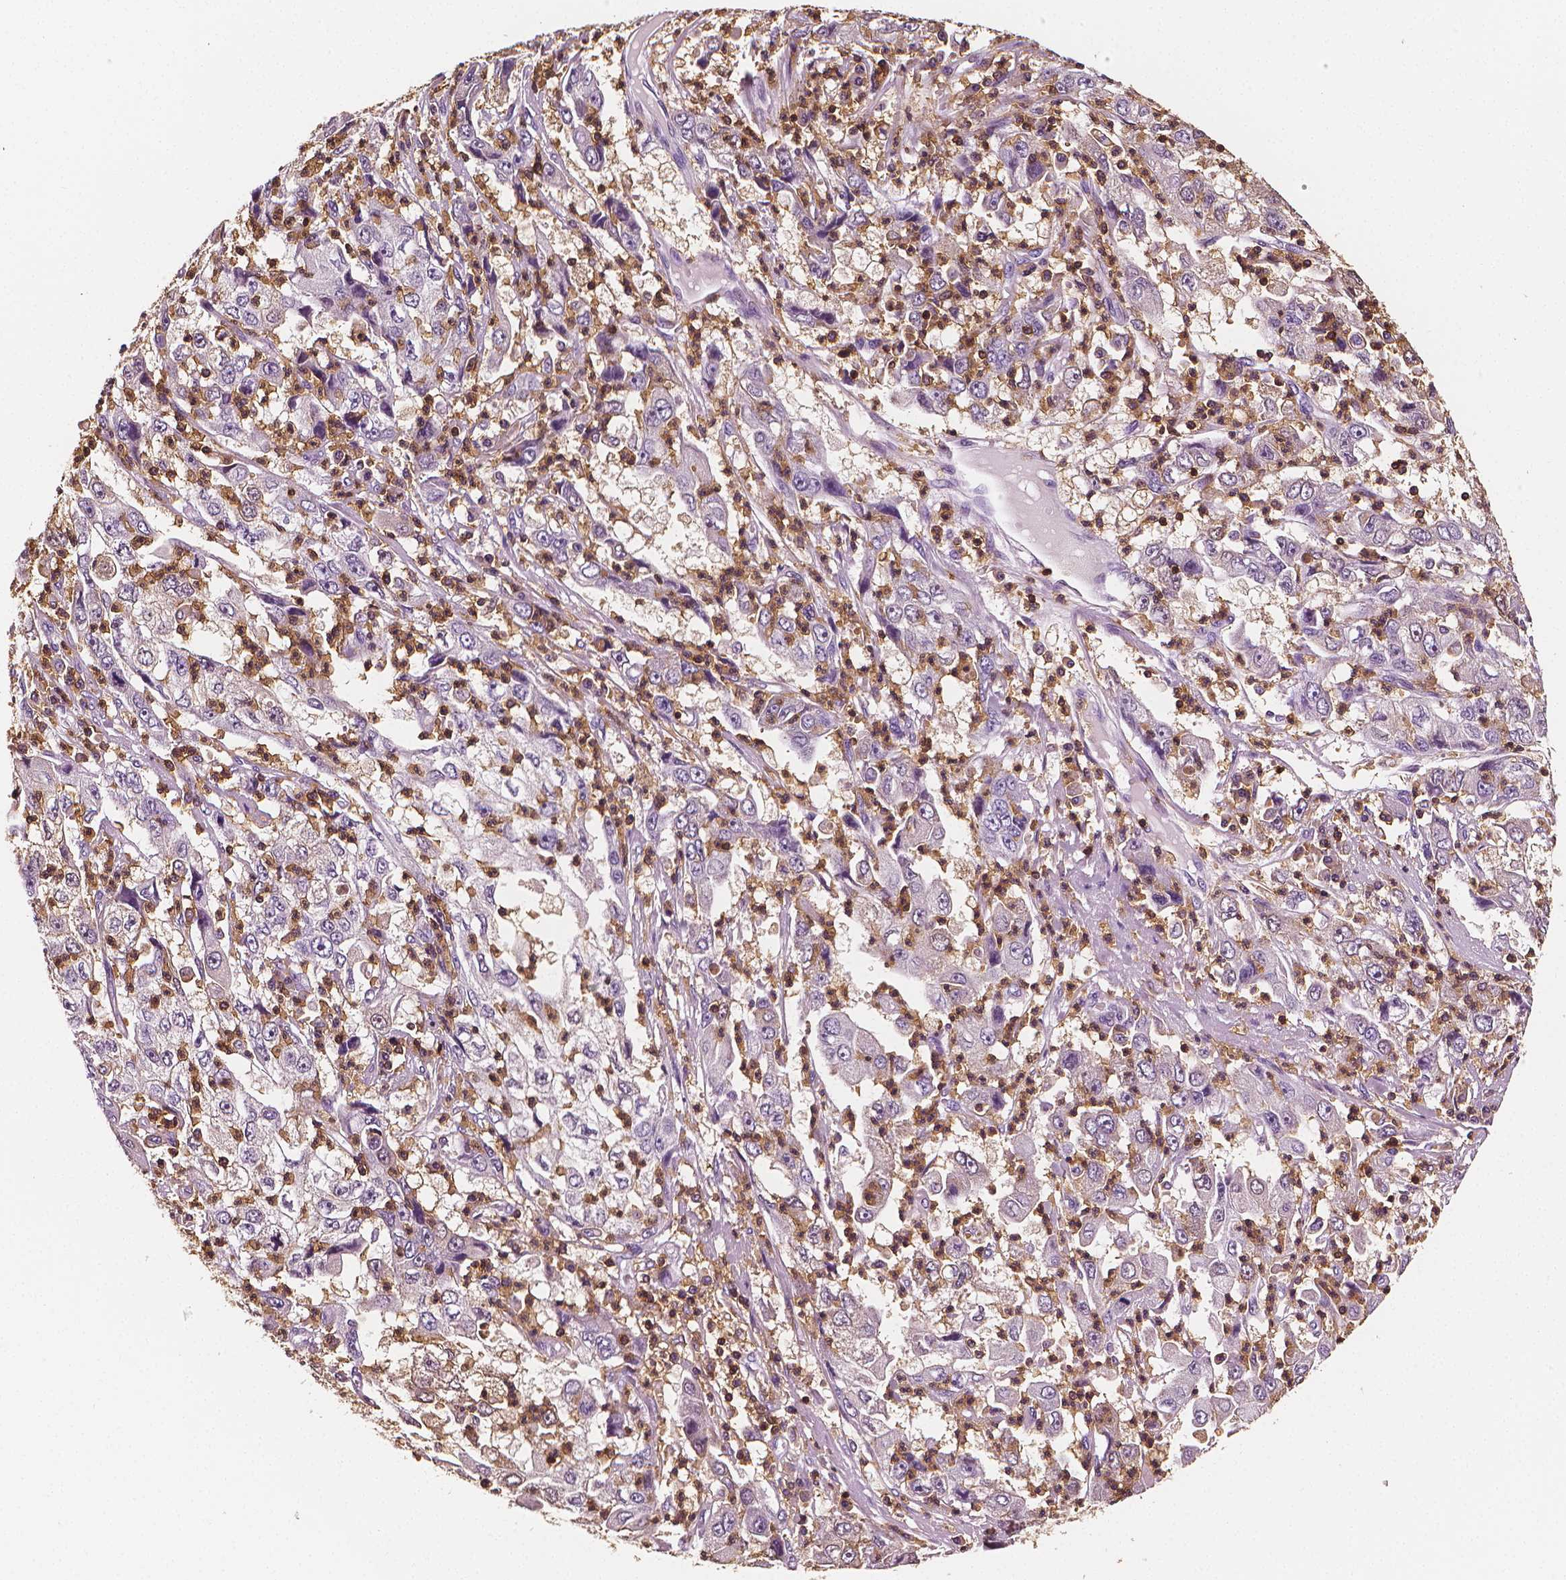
{"staining": {"intensity": "negative", "quantity": "none", "location": "none"}, "tissue": "cervical cancer", "cell_type": "Tumor cells", "image_type": "cancer", "snomed": [{"axis": "morphology", "description": "Squamous cell carcinoma, NOS"}, {"axis": "topography", "description": "Cervix"}], "caption": "DAB (3,3'-diaminobenzidine) immunohistochemical staining of cervical cancer demonstrates no significant staining in tumor cells. (Immunohistochemistry, brightfield microscopy, high magnification).", "gene": "PTPRC", "patient": {"sex": "female", "age": 36}}